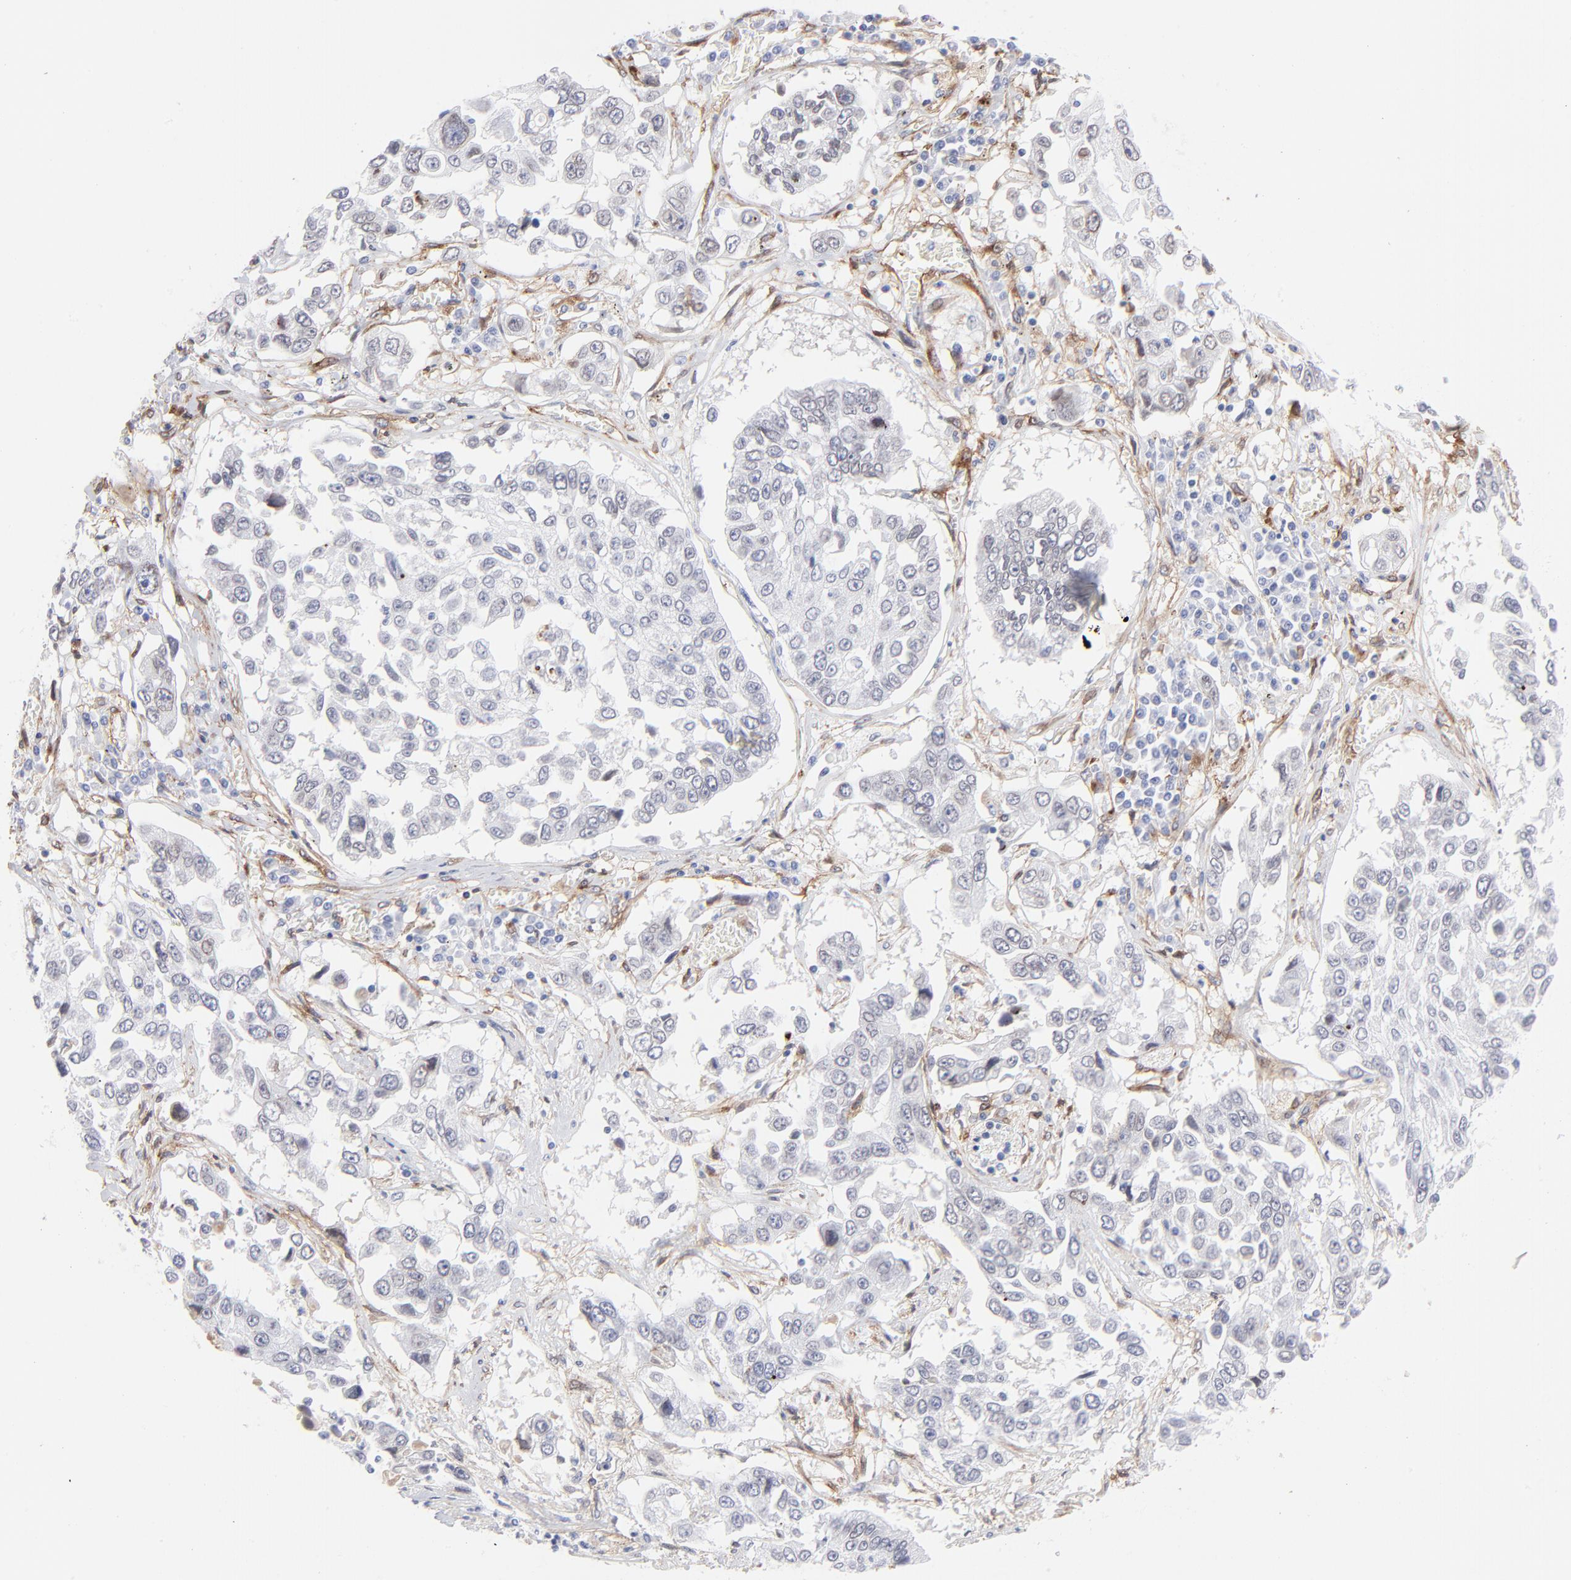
{"staining": {"intensity": "negative", "quantity": "none", "location": "none"}, "tissue": "lung cancer", "cell_type": "Tumor cells", "image_type": "cancer", "snomed": [{"axis": "morphology", "description": "Squamous cell carcinoma, NOS"}, {"axis": "topography", "description": "Lung"}], "caption": "A high-resolution image shows IHC staining of squamous cell carcinoma (lung), which displays no significant positivity in tumor cells.", "gene": "PDGFRB", "patient": {"sex": "male", "age": 71}}